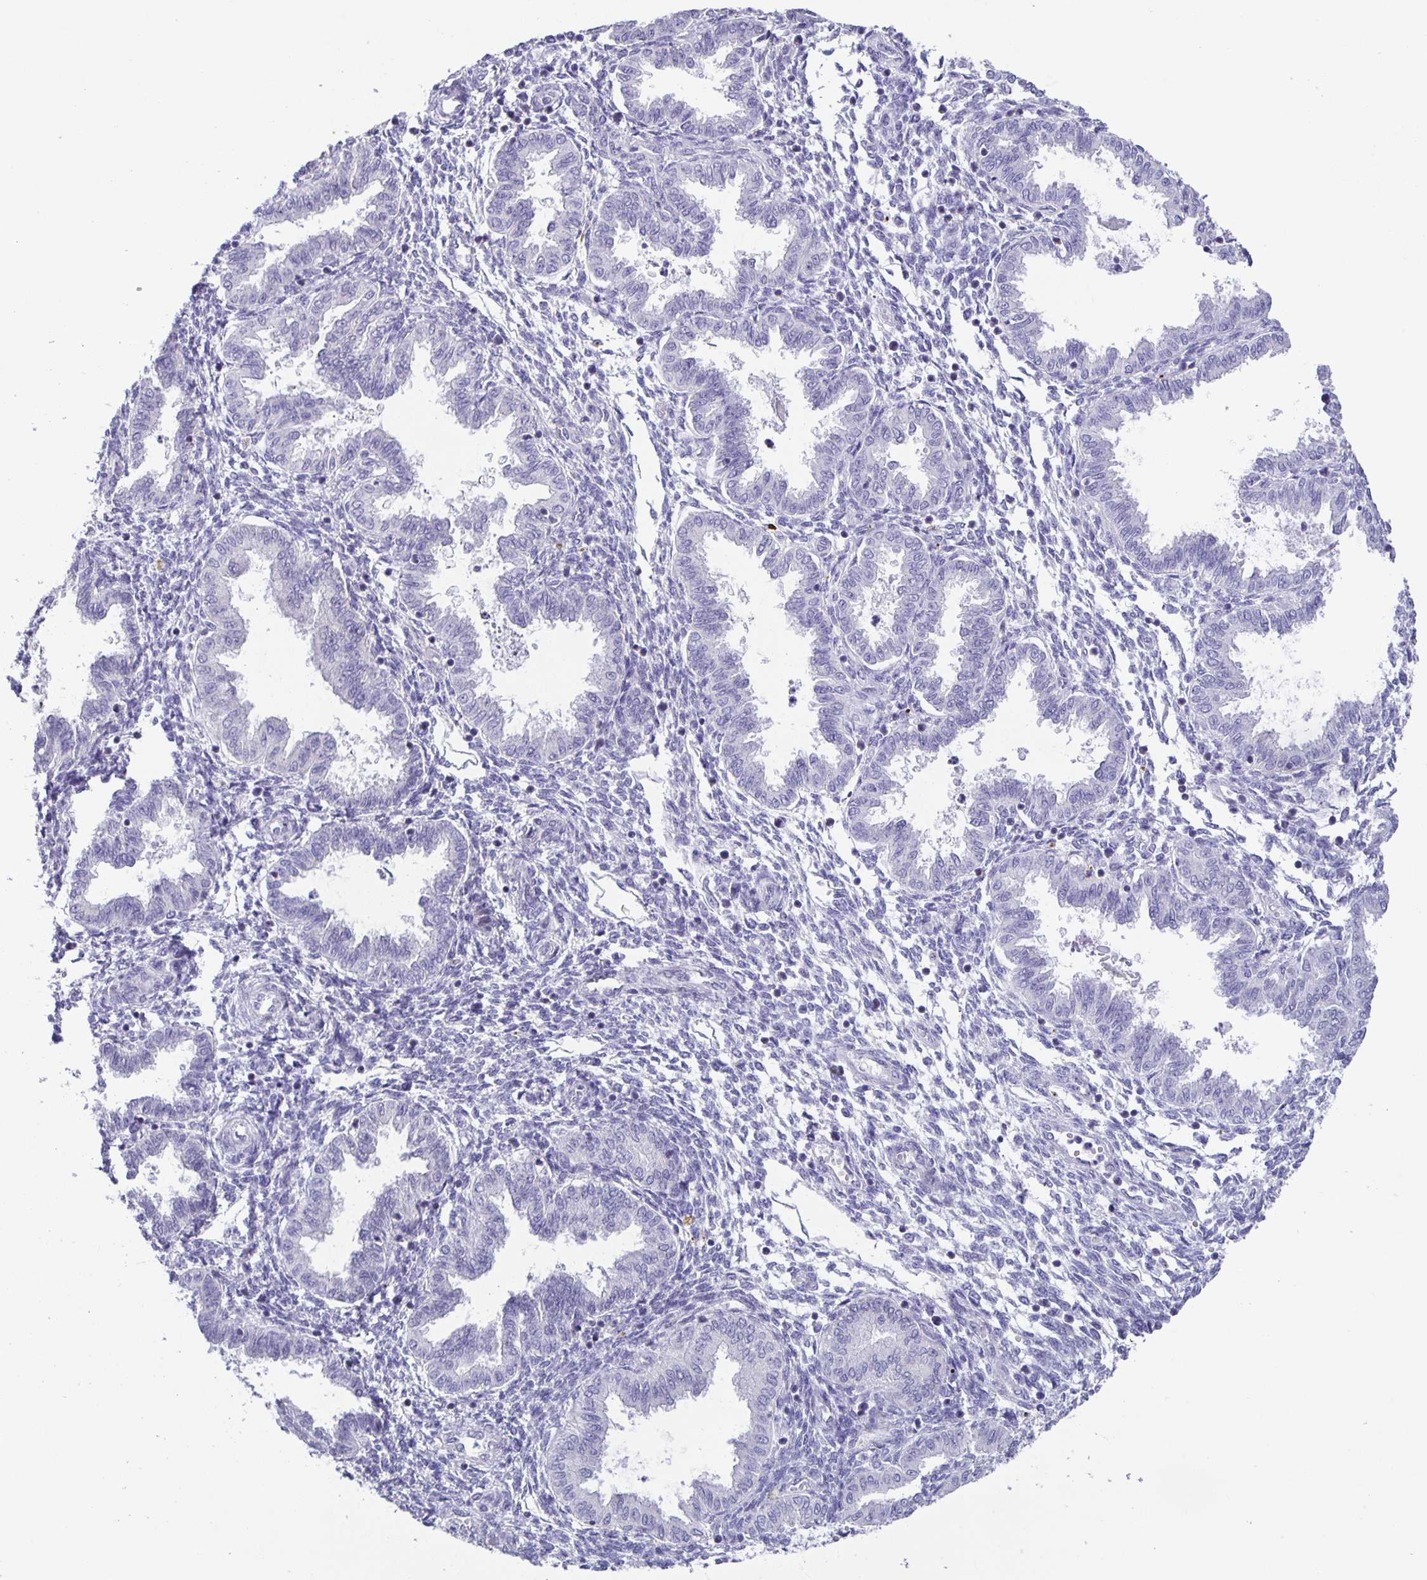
{"staining": {"intensity": "negative", "quantity": "none", "location": "none"}, "tissue": "endometrium", "cell_type": "Cells in endometrial stroma", "image_type": "normal", "snomed": [{"axis": "morphology", "description": "Normal tissue, NOS"}, {"axis": "topography", "description": "Endometrium"}], "caption": "DAB (3,3'-diaminobenzidine) immunohistochemical staining of unremarkable endometrium demonstrates no significant positivity in cells in endometrial stroma.", "gene": "PHRF1", "patient": {"sex": "female", "age": 33}}